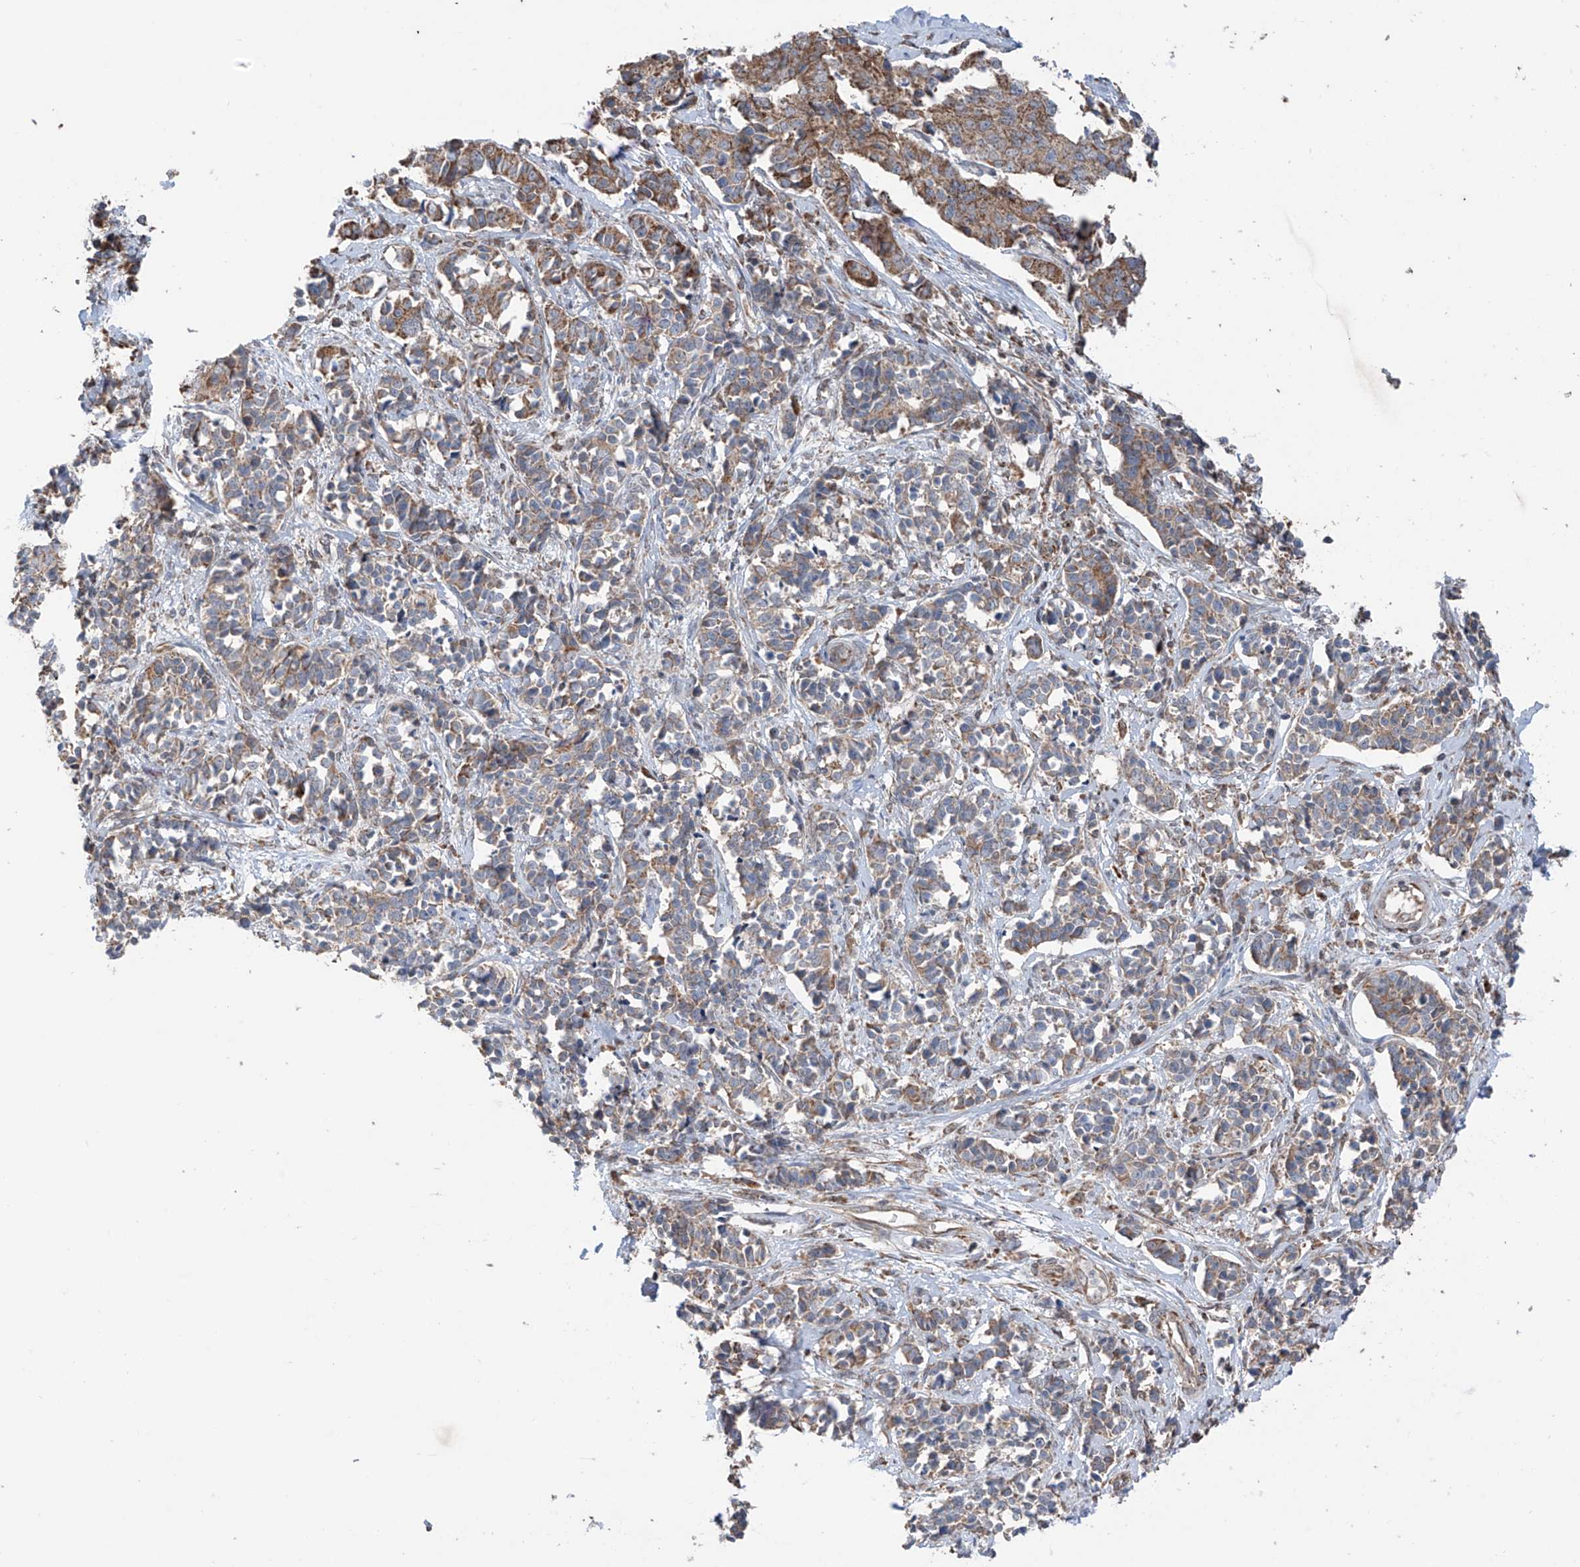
{"staining": {"intensity": "weak", "quantity": ">75%", "location": "cytoplasmic/membranous"}, "tissue": "cervical cancer", "cell_type": "Tumor cells", "image_type": "cancer", "snomed": [{"axis": "morphology", "description": "Normal tissue, NOS"}, {"axis": "morphology", "description": "Squamous cell carcinoma, NOS"}, {"axis": "topography", "description": "Cervix"}], "caption": "Immunohistochemistry image of neoplastic tissue: human cervical cancer (squamous cell carcinoma) stained using immunohistochemistry (IHC) displays low levels of weak protein expression localized specifically in the cytoplasmic/membranous of tumor cells, appearing as a cytoplasmic/membranous brown color.", "gene": "SAMD3", "patient": {"sex": "female", "age": 35}}